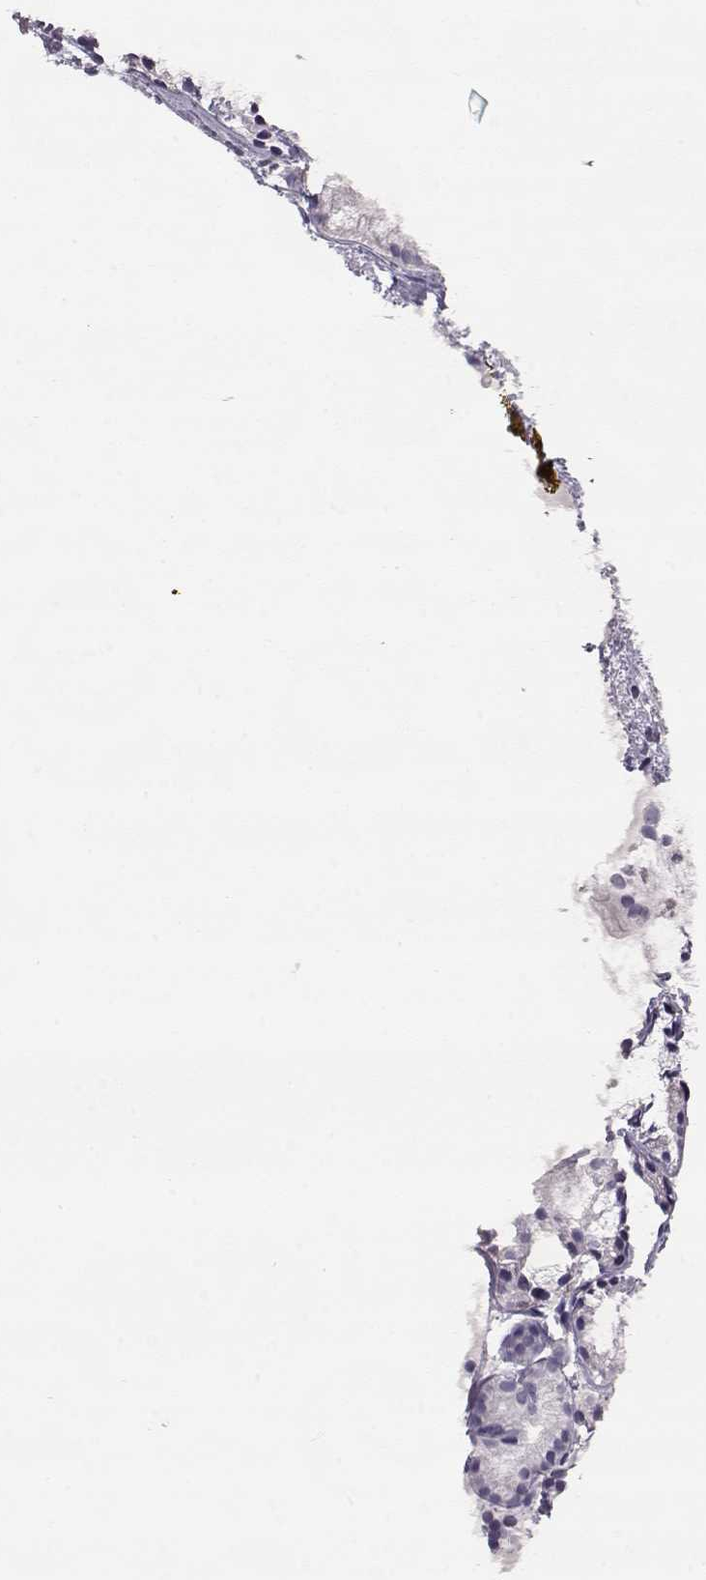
{"staining": {"intensity": "negative", "quantity": "none", "location": "none"}, "tissue": "nasopharynx", "cell_type": "Respiratory epithelial cells", "image_type": "normal", "snomed": [{"axis": "morphology", "description": "Normal tissue, NOS"}, {"axis": "topography", "description": "Nasopharynx"}], "caption": "IHC micrograph of unremarkable human nasopharynx stained for a protein (brown), which demonstrates no positivity in respiratory epithelial cells.", "gene": "SLC18A1", "patient": {"sex": "male", "age": 29}}